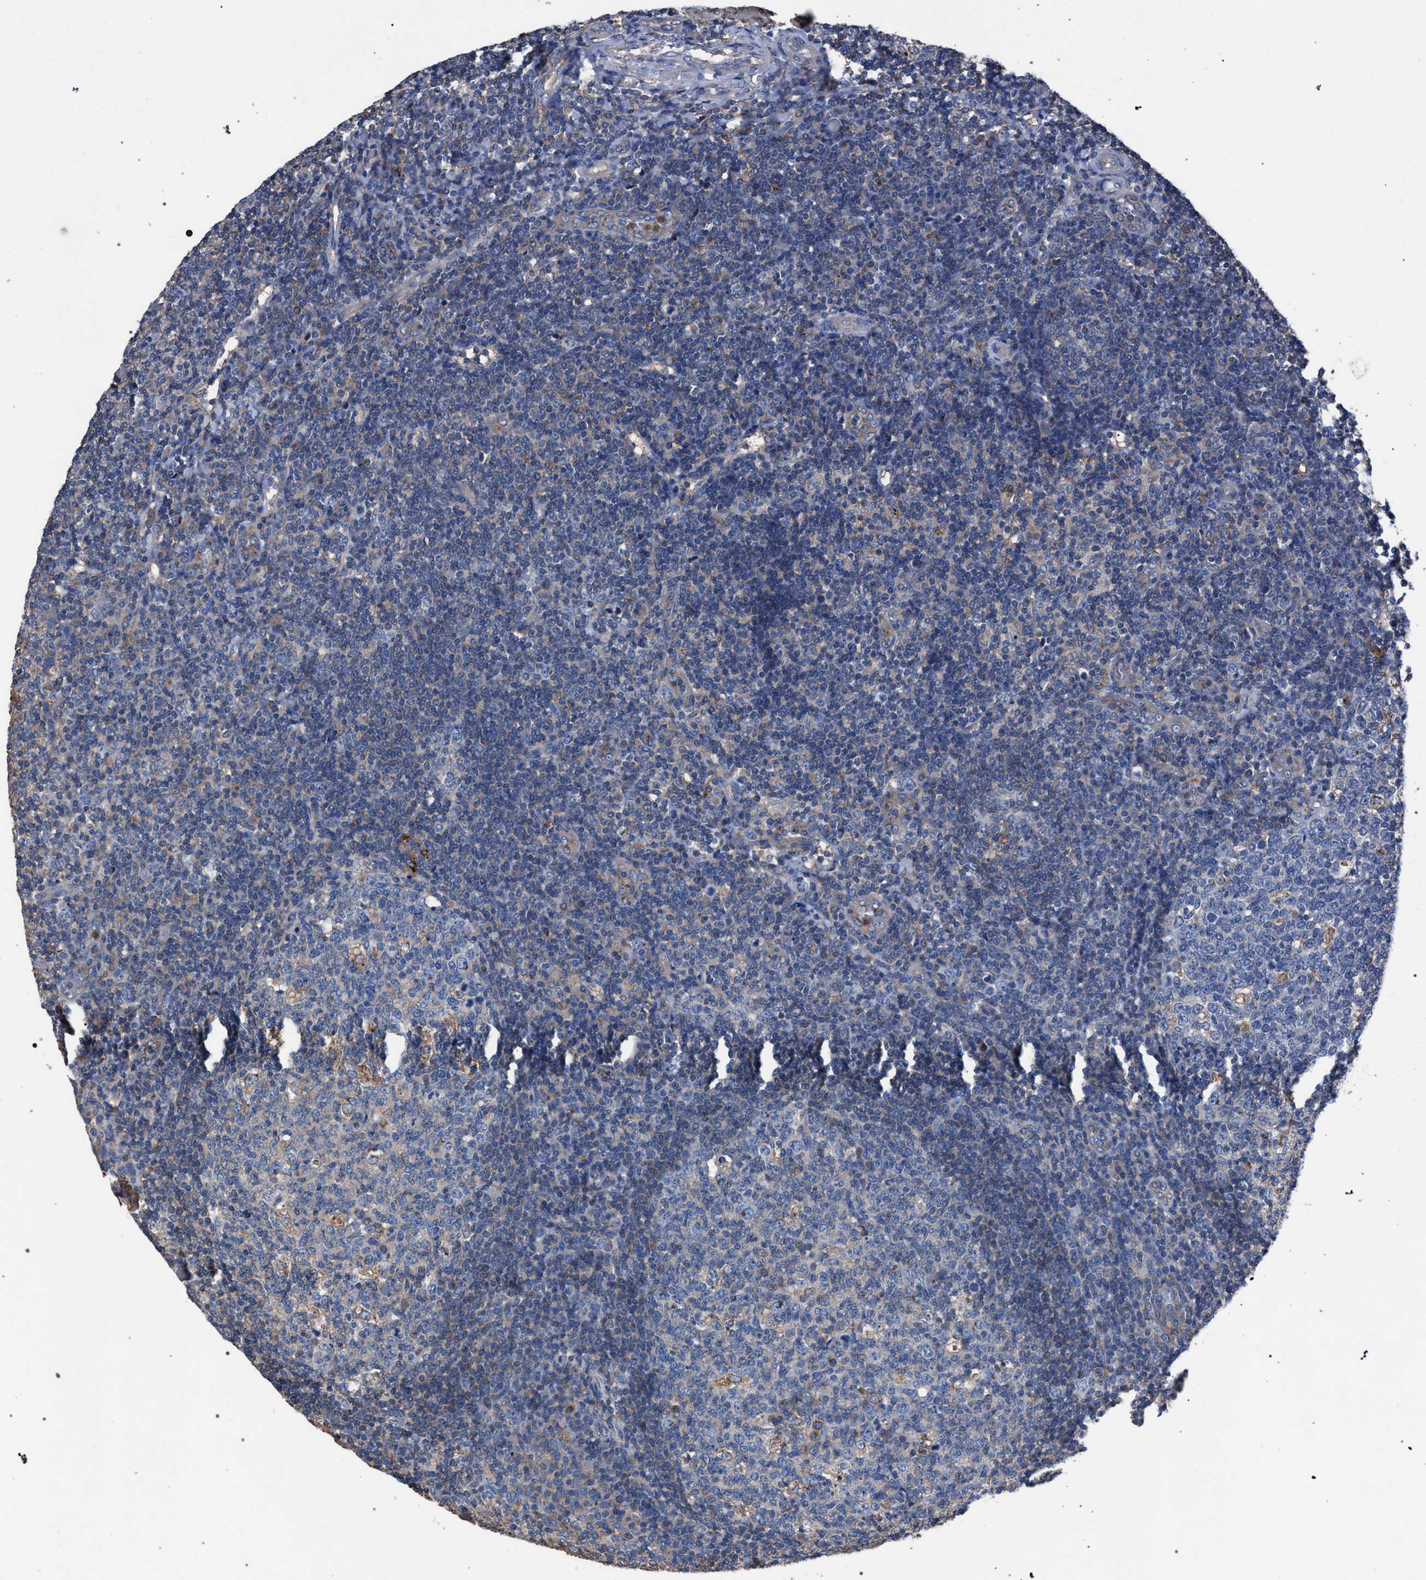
{"staining": {"intensity": "negative", "quantity": "none", "location": "none"}, "tissue": "tonsil", "cell_type": "Germinal center cells", "image_type": "normal", "snomed": [{"axis": "morphology", "description": "Normal tissue, NOS"}, {"axis": "topography", "description": "Tonsil"}], "caption": "An immunohistochemistry (IHC) image of unremarkable tonsil is shown. There is no staining in germinal center cells of tonsil.", "gene": "ATP6V0A1", "patient": {"sex": "female", "age": 19}}